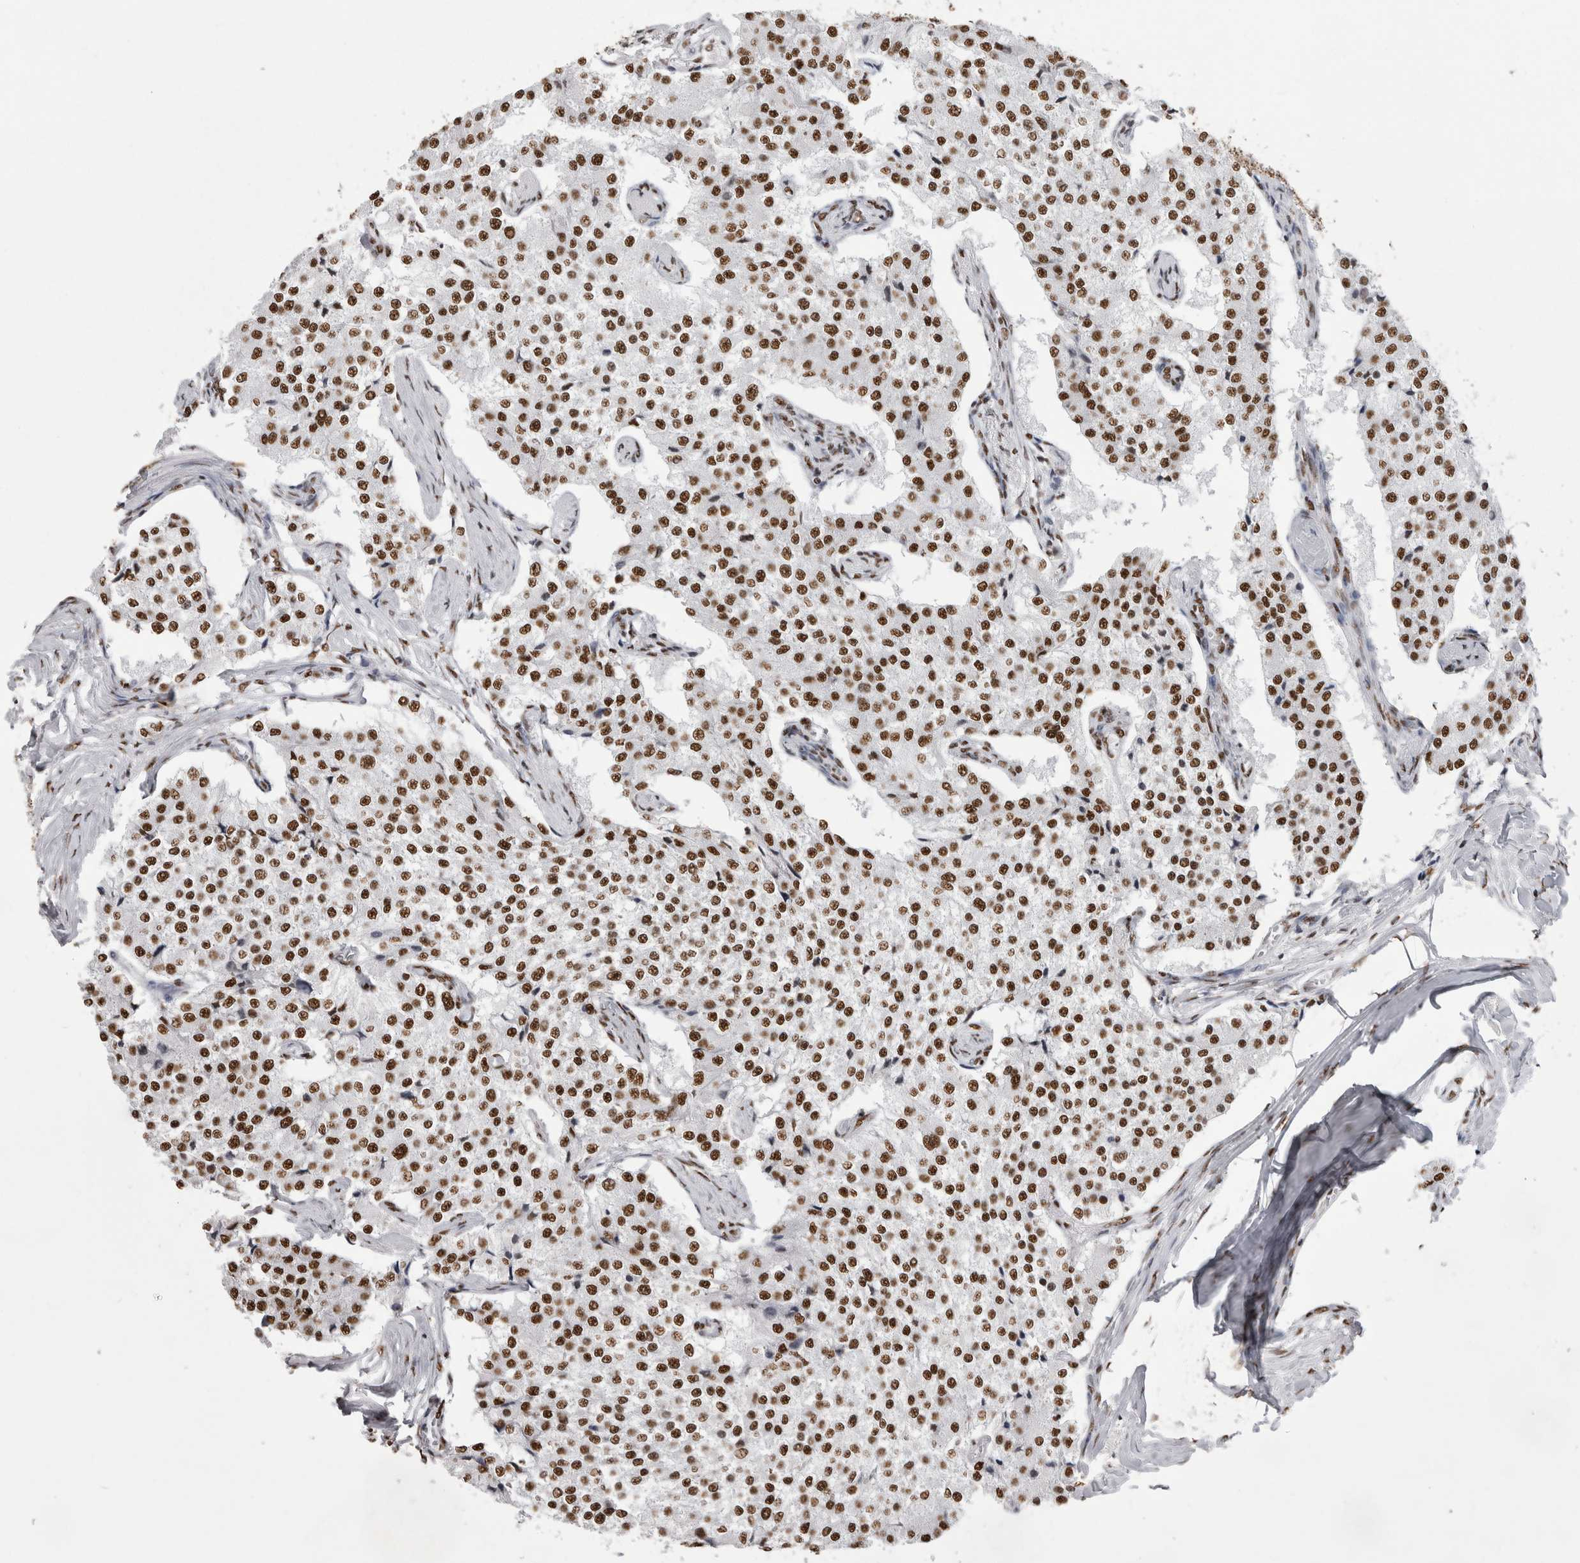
{"staining": {"intensity": "strong", "quantity": ">75%", "location": "nuclear"}, "tissue": "carcinoid", "cell_type": "Tumor cells", "image_type": "cancer", "snomed": [{"axis": "morphology", "description": "Carcinoid, malignant, NOS"}, {"axis": "topography", "description": "Colon"}], "caption": "Carcinoid (malignant) was stained to show a protein in brown. There is high levels of strong nuclear positivity in approximately >75% of tumor cells. Ihc stains the protein in brown and the nuclei are stained blue.", "gene": "ALPK3", "patient": {"sex": "female", "age": 52}}